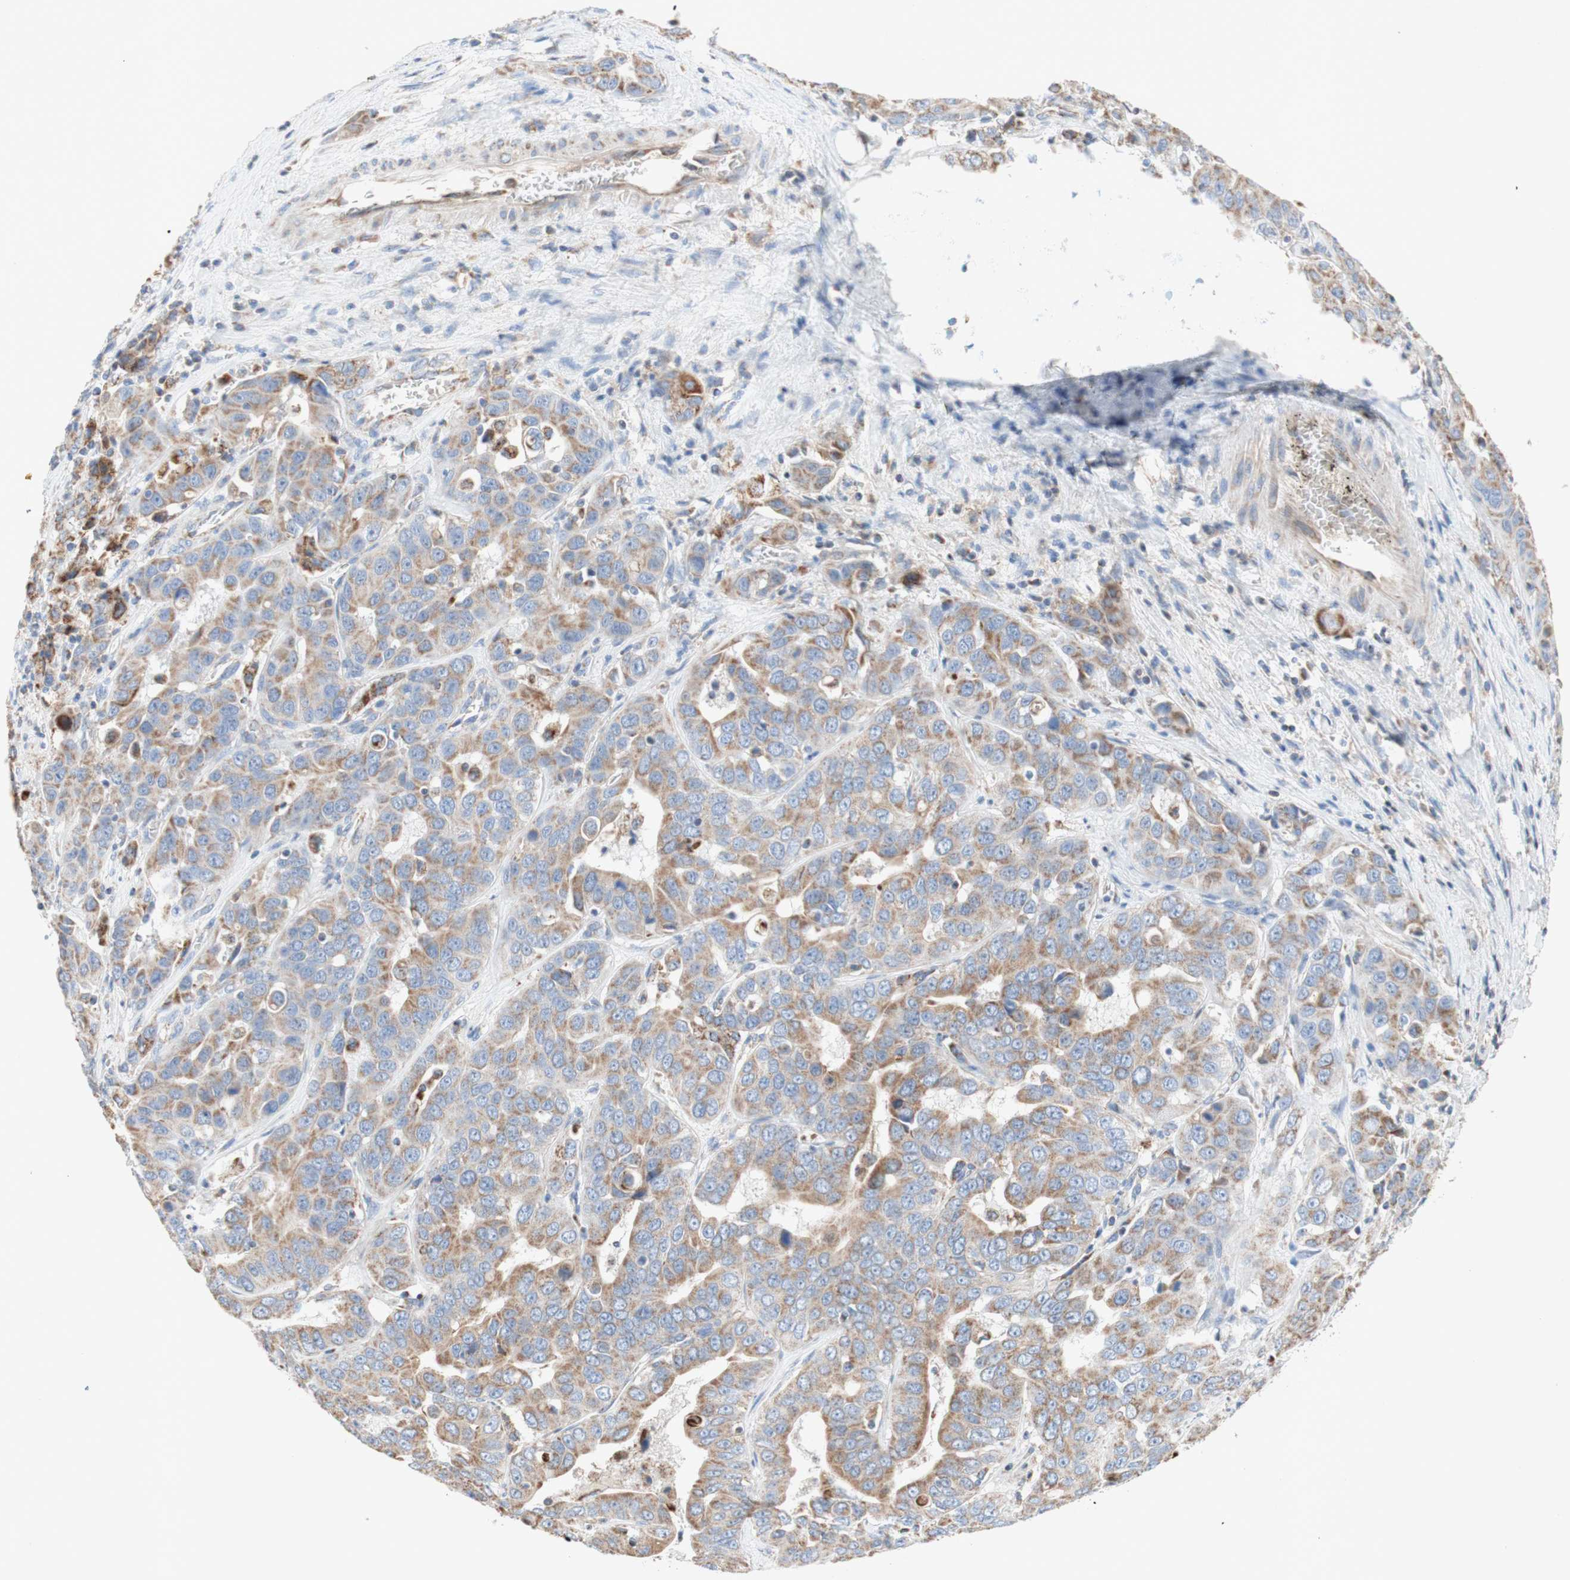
{"staining": {"intensity": "weak", "quantity": ">75%", "location": "cytoplasmic/membranous"}, "tissue": "liver cancer", "cell_type": "Tumor cells", "image_type": "cancer", "snomed": [{"axis": "morphology", "description": "Cholangiocarcinoma"}, {"axis": "topography", "description": "Liver"}], "caption": "A brown stain shows weak cytoplasmic/membranous staining of a protein in liver cancer (cholangiocarcinoma) tumor cells.", "gene": "SDHB", "patient": {"sex": "female", "age": 52}}